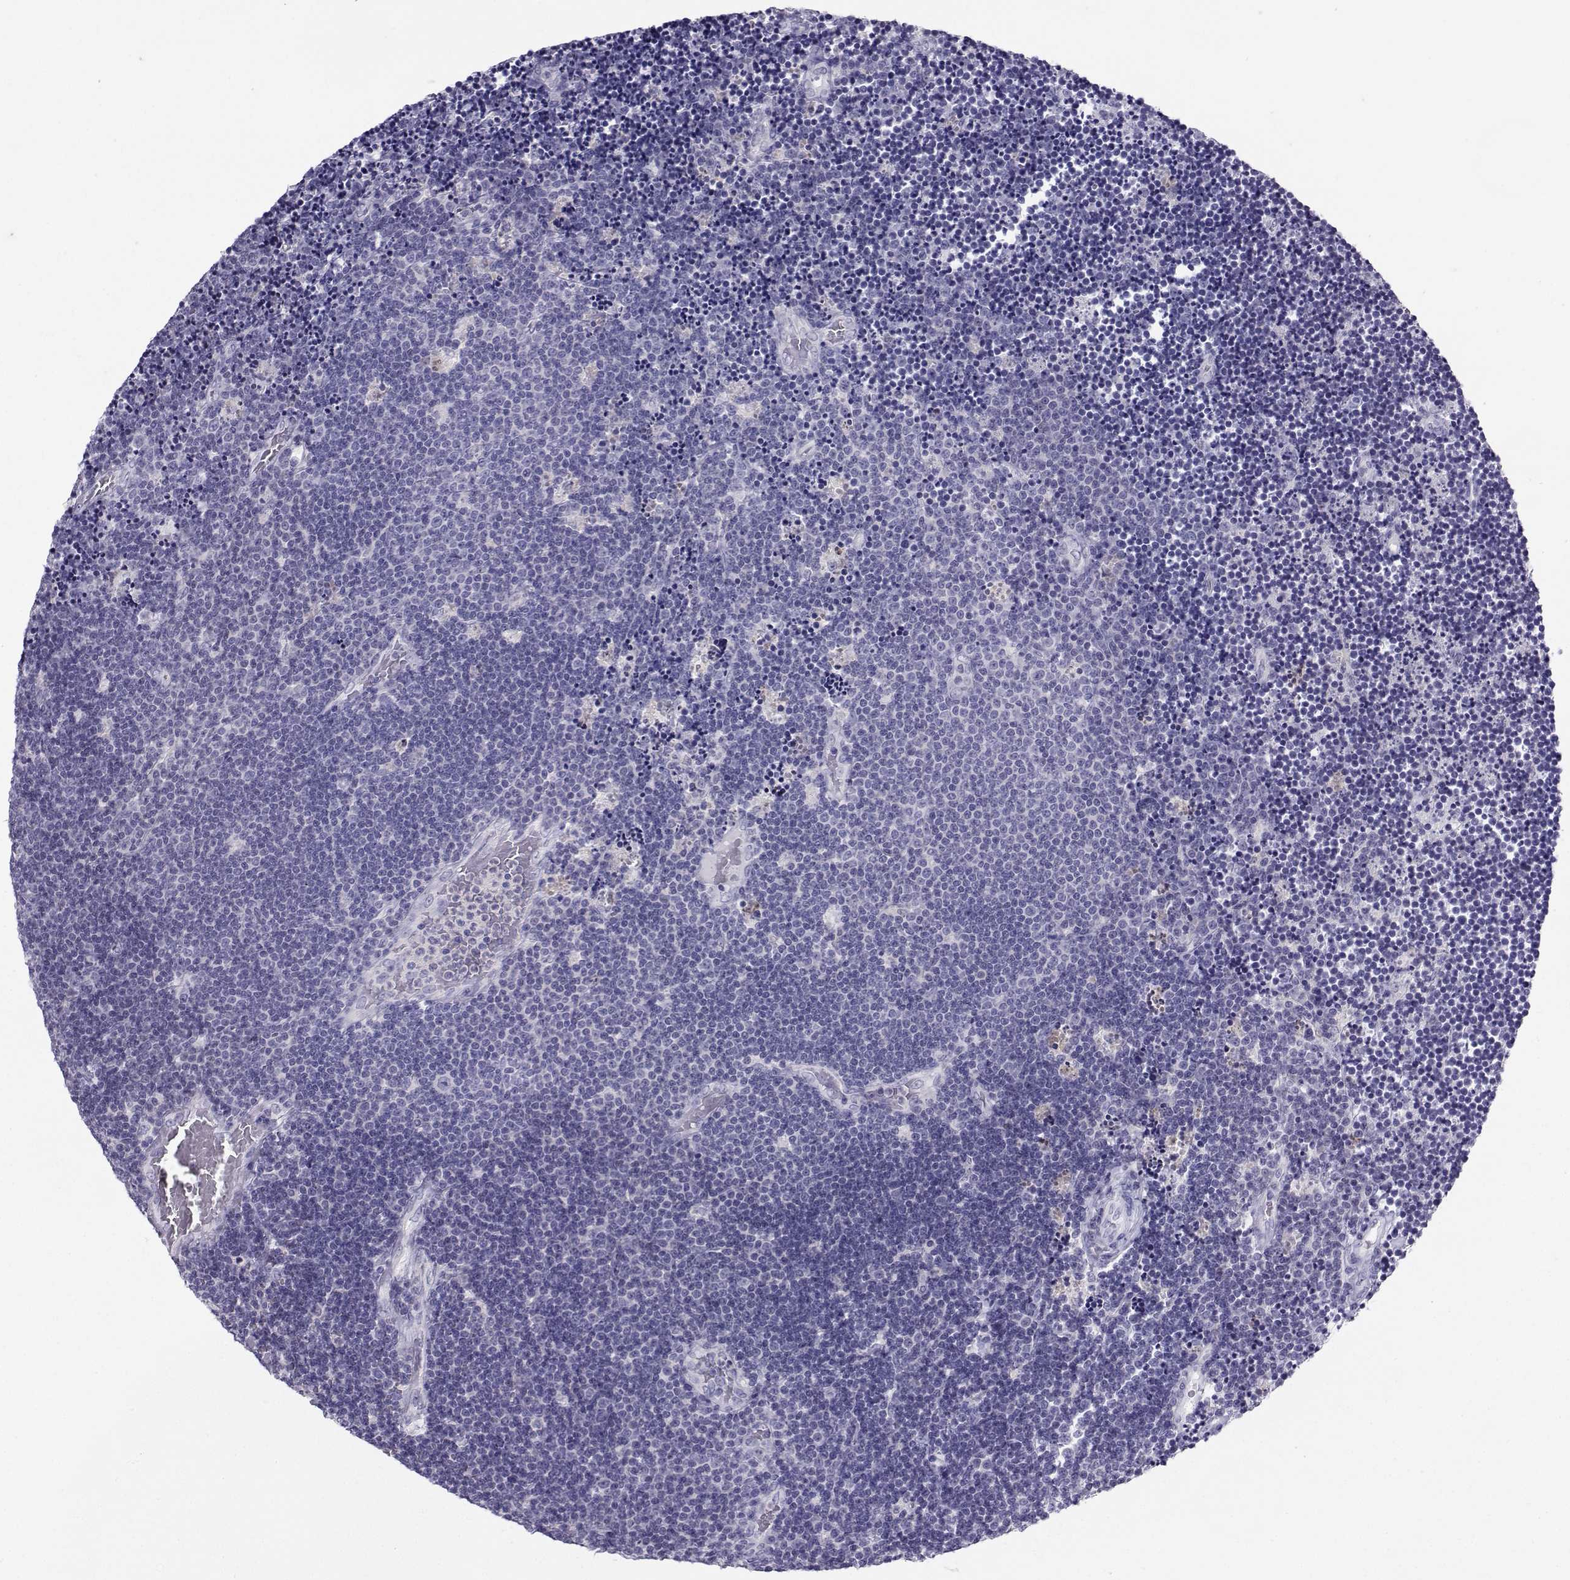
{"staining": {"intensity": "negative", "quantity": "none", "location": "none"}, "tissue": "lymphoma", "cell_type": "Tumor cells", "image_type": "cancer", "snomed": [{"axis": "morphology", "description": "Malignant lymphoma, non-Hodgkin's type, Low grade"}, {"axis": "topography", "description": "Brain"}], "caption": "An IHC micrograph of lymphoma is shown. There is no staining in tumor cells of lymphoma.", "gene": "PGK1", "patient": {"sex": "female", "age": 66}}